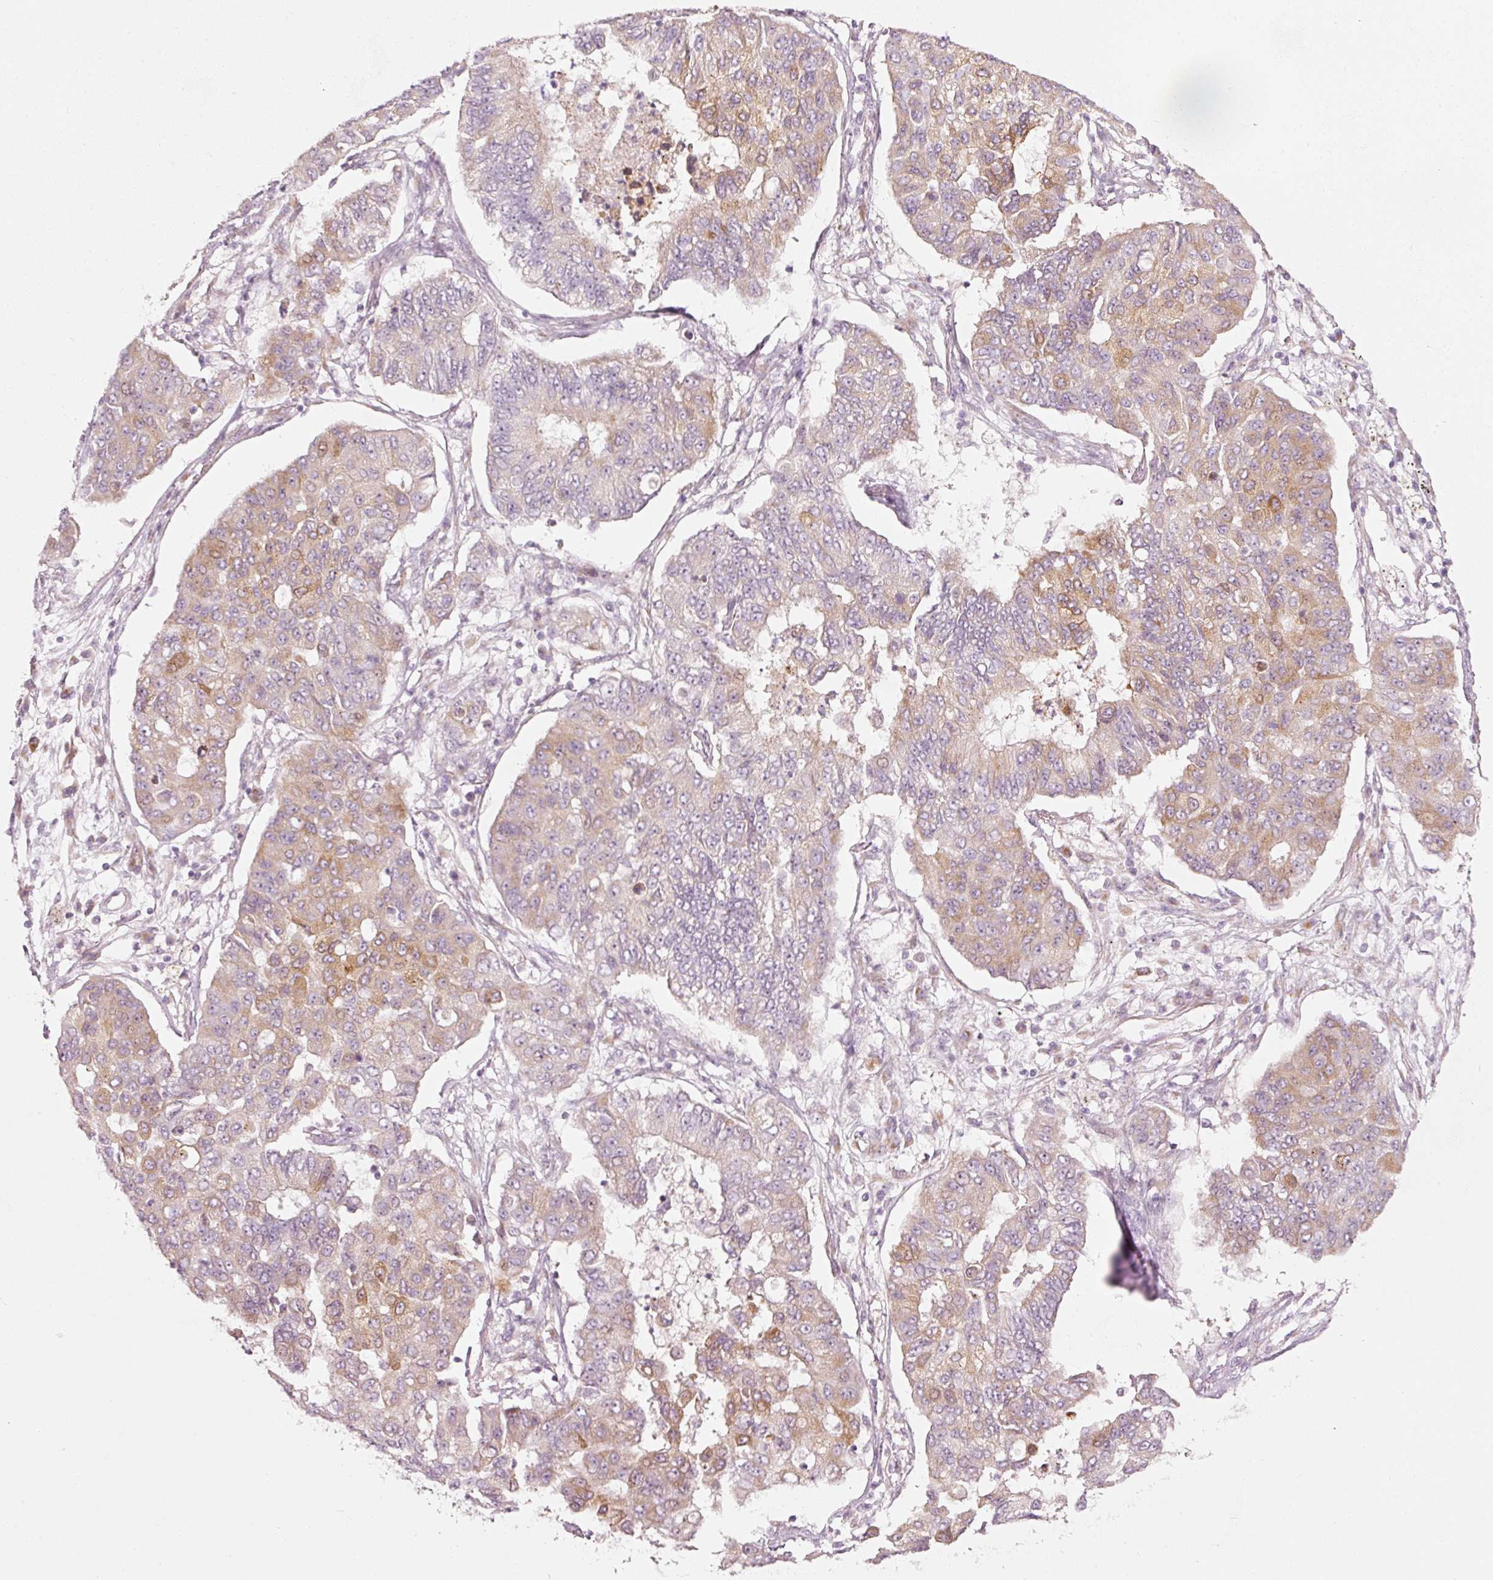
{"staining": {"intensity": "moderate", "quantity": "25%-75%", "location": "cytoplasmic/membranous"}, "tissue": "lung cancer", "cell_type": "Tumor cells", "image_type": "cancer", "snomed": [{"axis": "morphology", "description": "Squamous cell carcinoma, NOS"}, {"axis": "topography", "description": "Lung"}], "caption": "Lung cancer stained for a protein (brown) exhibits moderate cytoplasmic/membranous positive positivity in about 25%-75% of tumor cells.", "gene": "SLC20A1", "patient": {"sex": "male", "age": 74}}